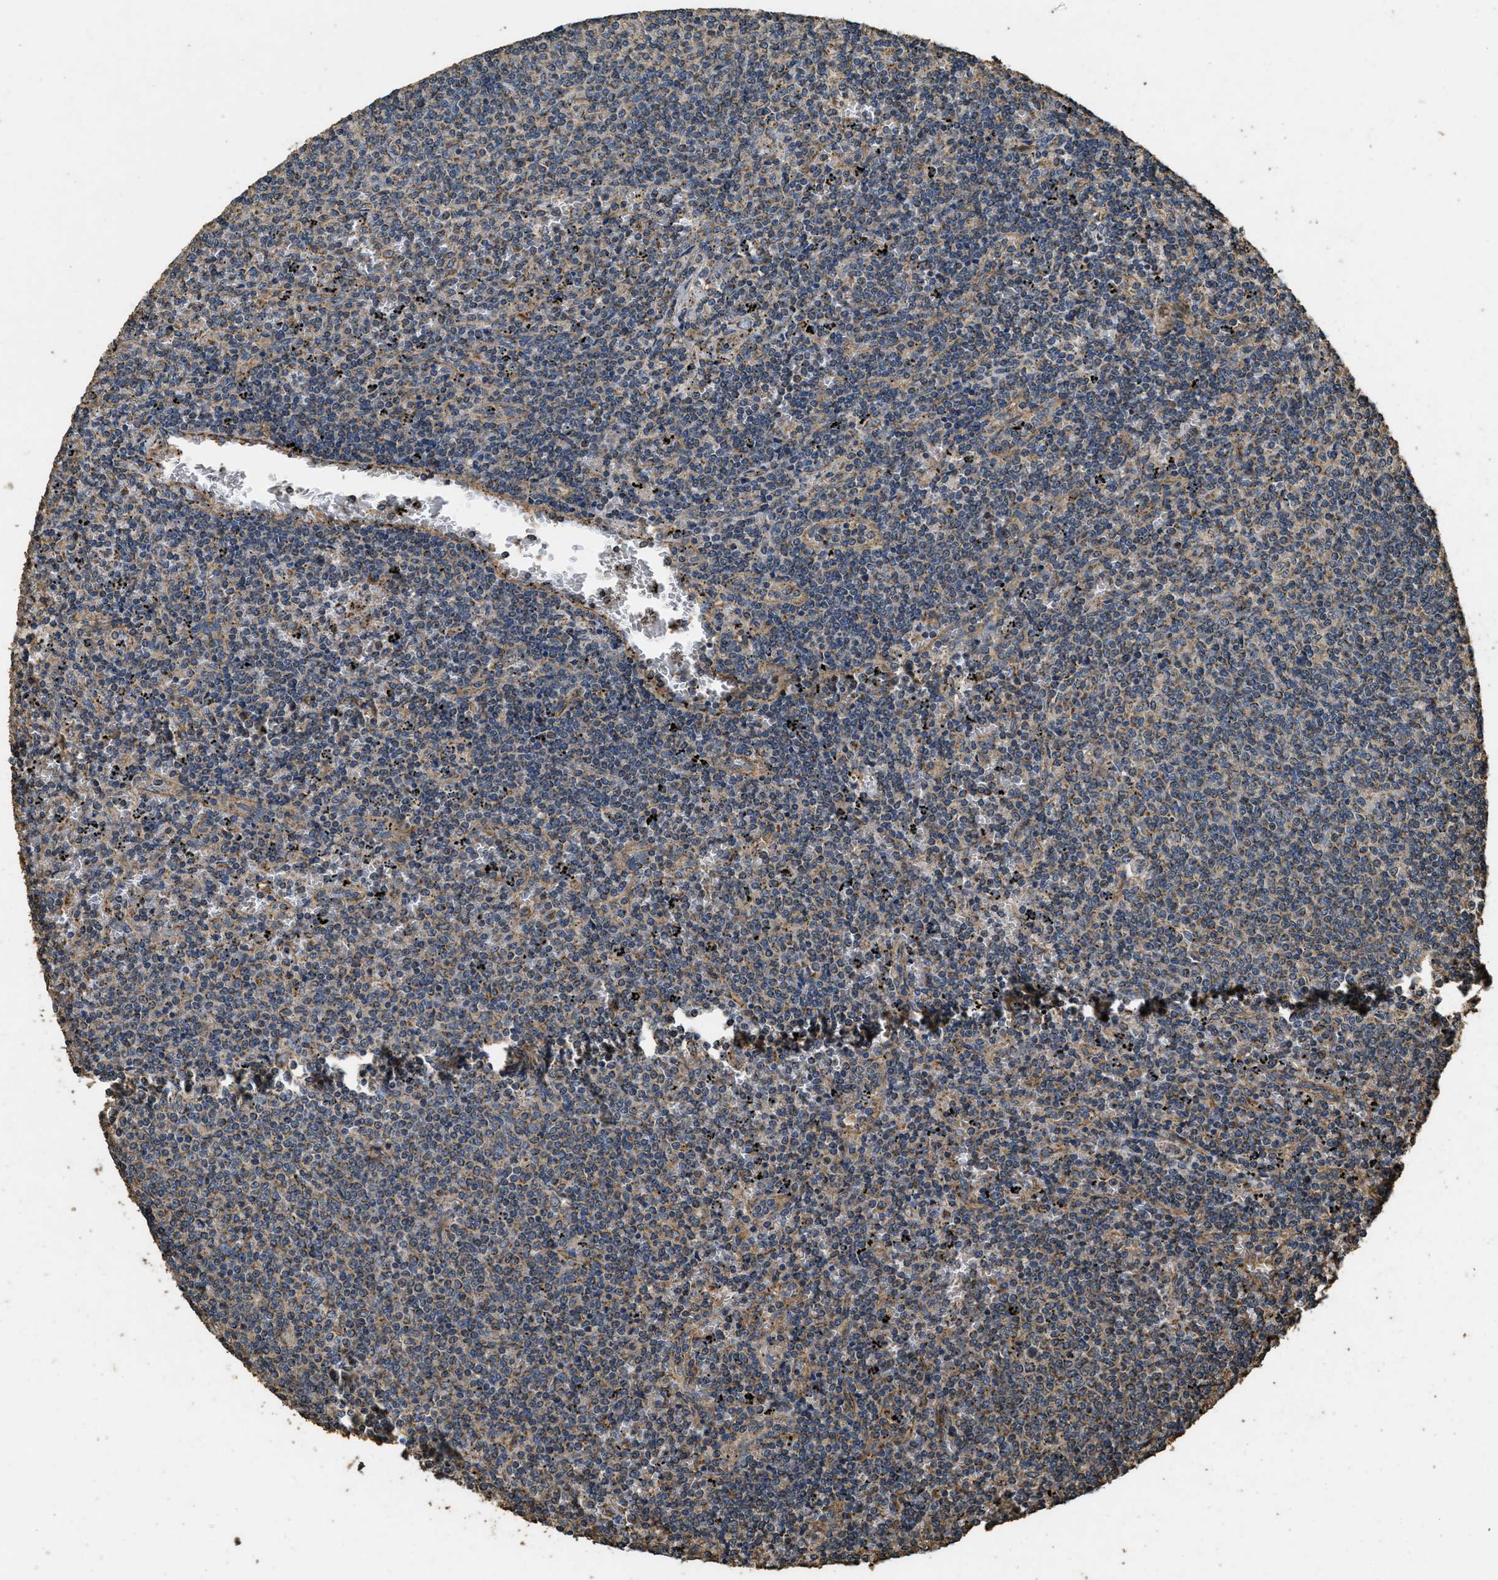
{"staining": {"intensity": "moderate", "quantity": "25%-75%", "location": "cytoplasmic/membranous"}, "tissue": "lymphoma", "cell_type": "Tumor cells", "image_type": "cancer", "snomed": [{"axis": "morphology", "description": "Malignant lymphoma, non-Hodgkin's type, Low grade"}, {"axis": "topography", "description": "Spleen"}], "caption": "Lymphoma stained with a protein marker displays moderate staining in tumor cells.", "gene": "CYRIA", "patient": {"sex": "female", "age": 50}}